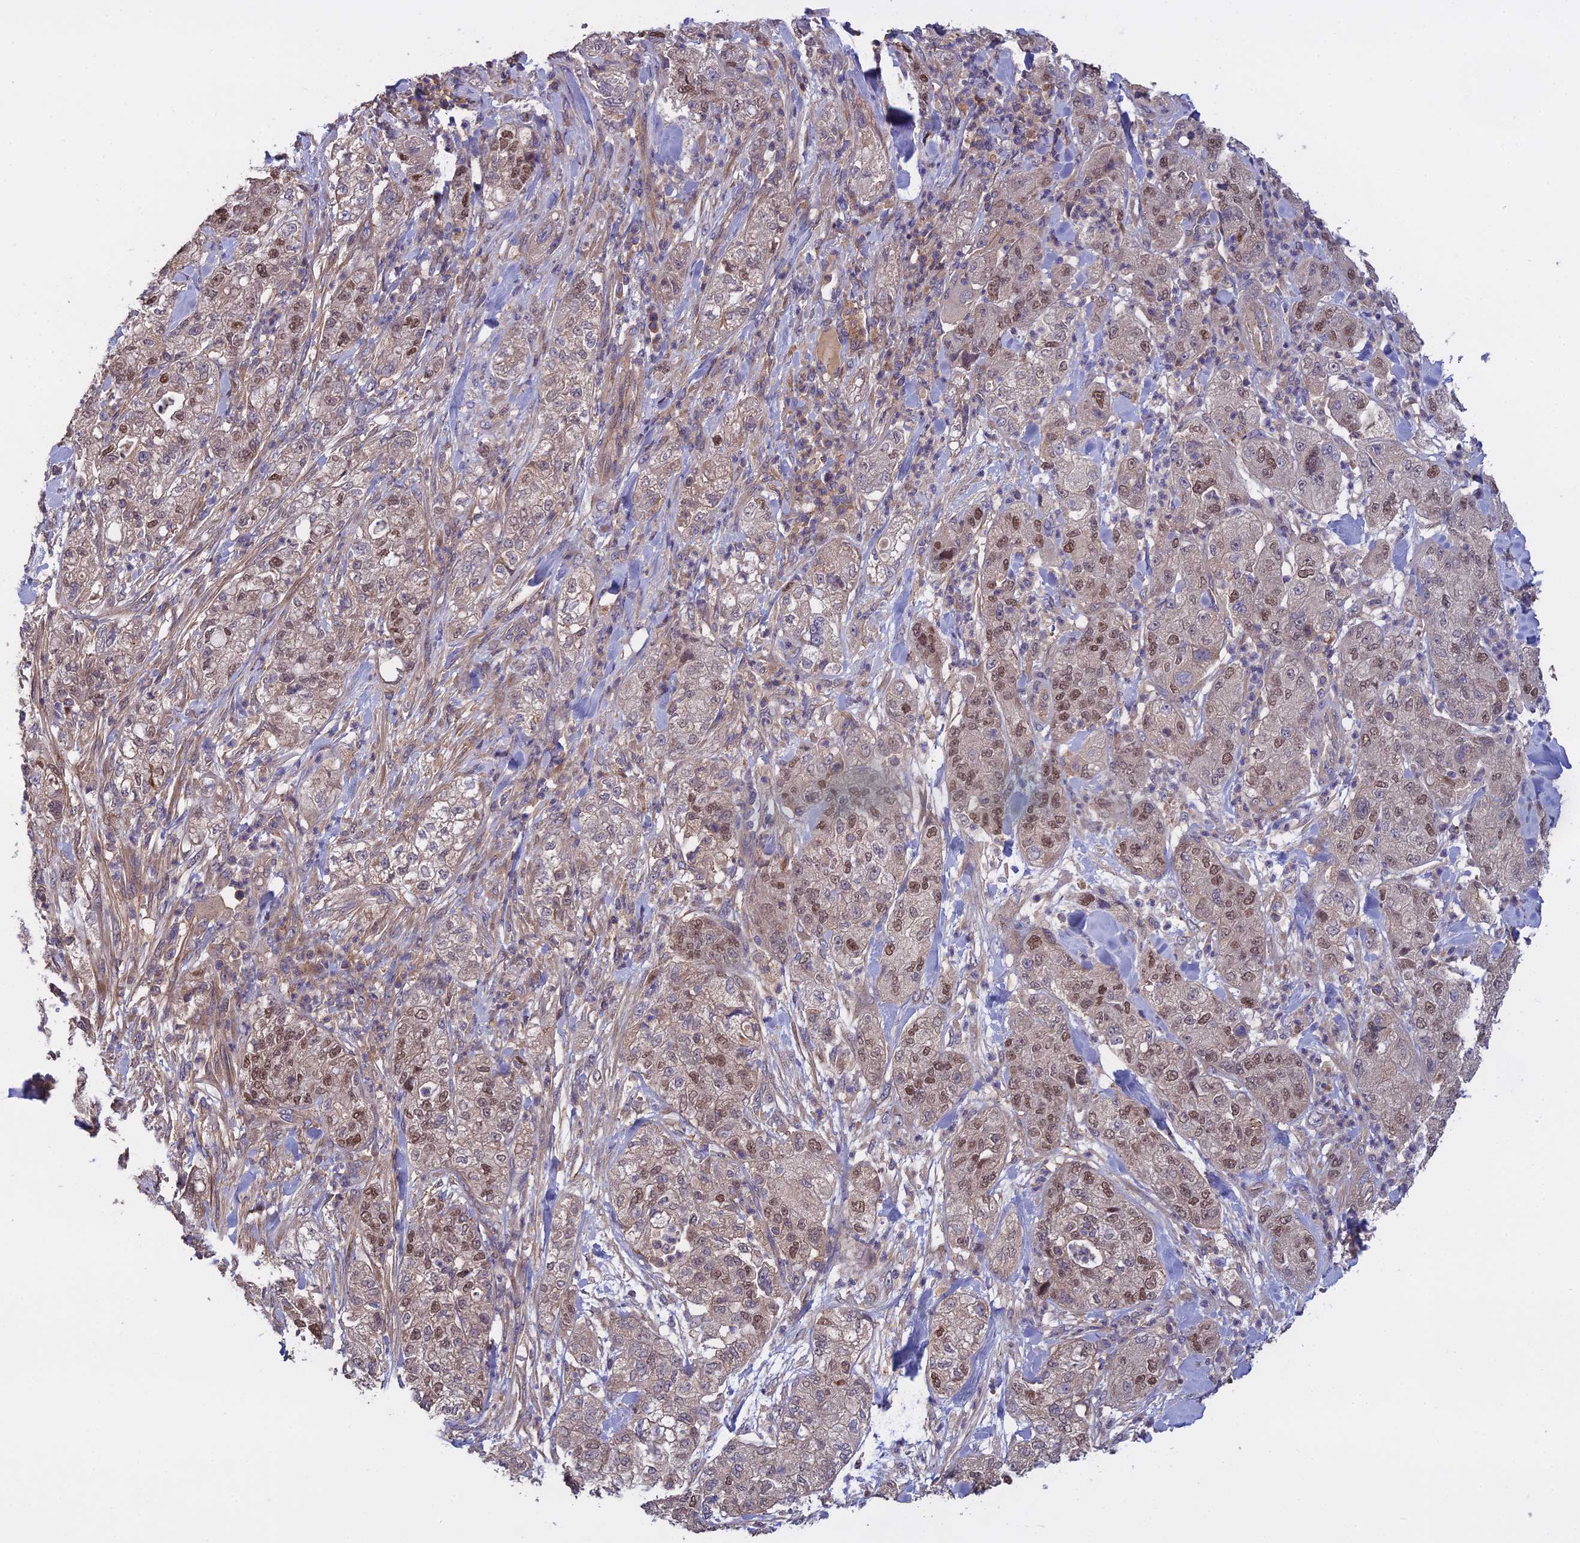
{"staining": {"intensity": "moderate", "quantity": "25%-75%", "location": "nuclear"}, "tissue": "pancreatic cancer", "cell_type": "Tumor cells", "image_type": "cancer", "snomed": [{"axis": "morphology", "description": "Adenocarcinoma, NOS"}, {"axis": "topography", "description": "Pancreas"}], "caption": "High-power microscopy captured an IHC photomicrograph of pancreatic cancer, revealing moderate nuclear positivity in approximately 25%-75% of tumor cells.", "gene": "GALR2", "patient": {"sex": "female", "age": 78}}